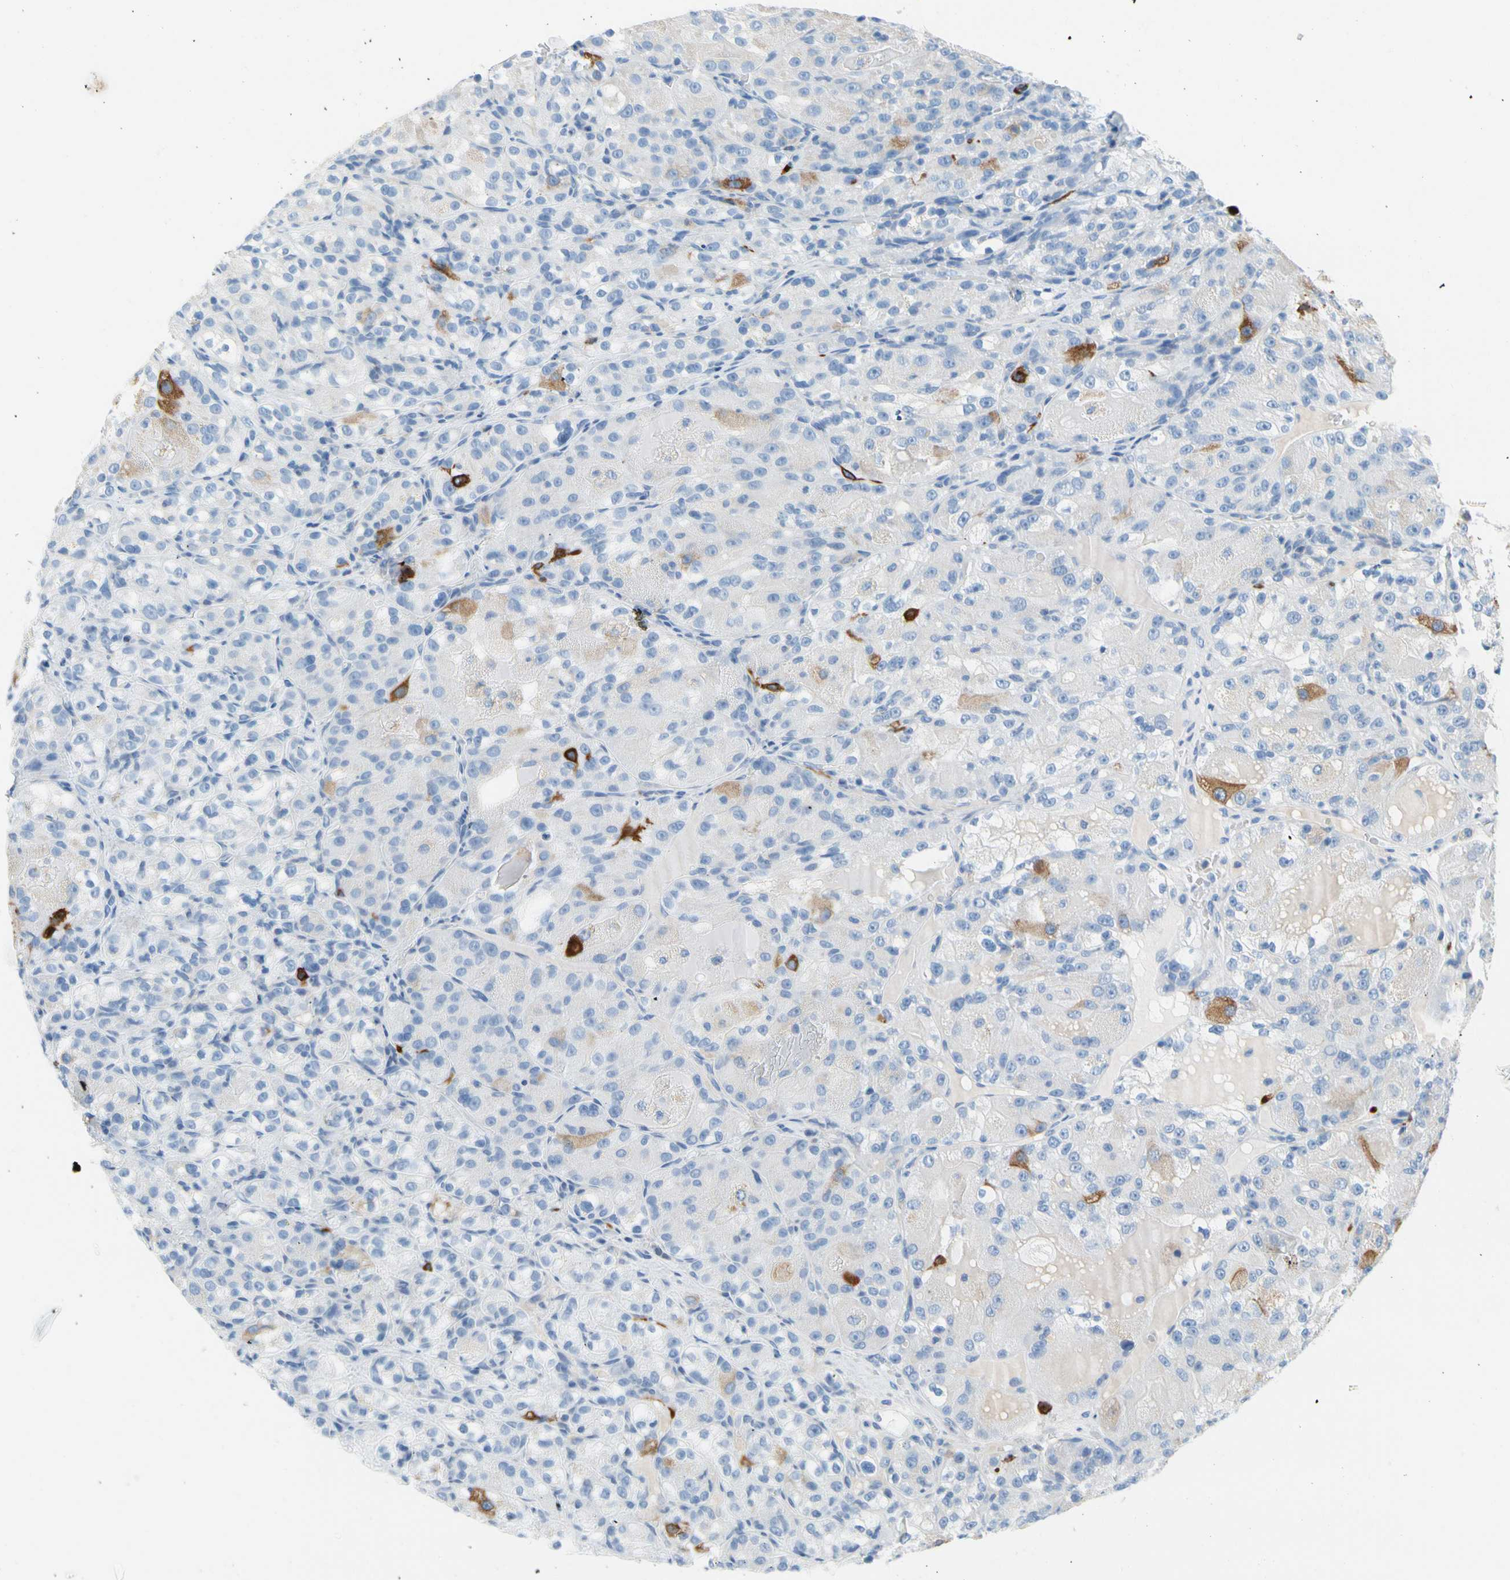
{"staining": {"intensity": "moderate", "quantity": "<25%", "location": "cytoplasmic/membranous"}, "tissue": "renal cancer", "cell_type": "Tumor cells", "image_type": "cancer", "snomed": [{"axis": "morphology", "description": "Normal tissue, NOS"}, {"axis": "morphology", "description": "Adenocarcinoma, NOS"}, {"axis": "topography", "description": "Kidney"}], "caption": "A brown stain highlights moderate cytoplasmic/membranous expression of a protein in renal cancer (adenocarcinoma) tumor cells. The staining was performed using DAB (3,3'-diaminobenzidine) to visualize the protein expression in brown, while the nuclei were stained in blue with hematoxylin (Magnification: 20x).", "gene": "TACC3", "patient": {"sex": "male", "age": 61}}